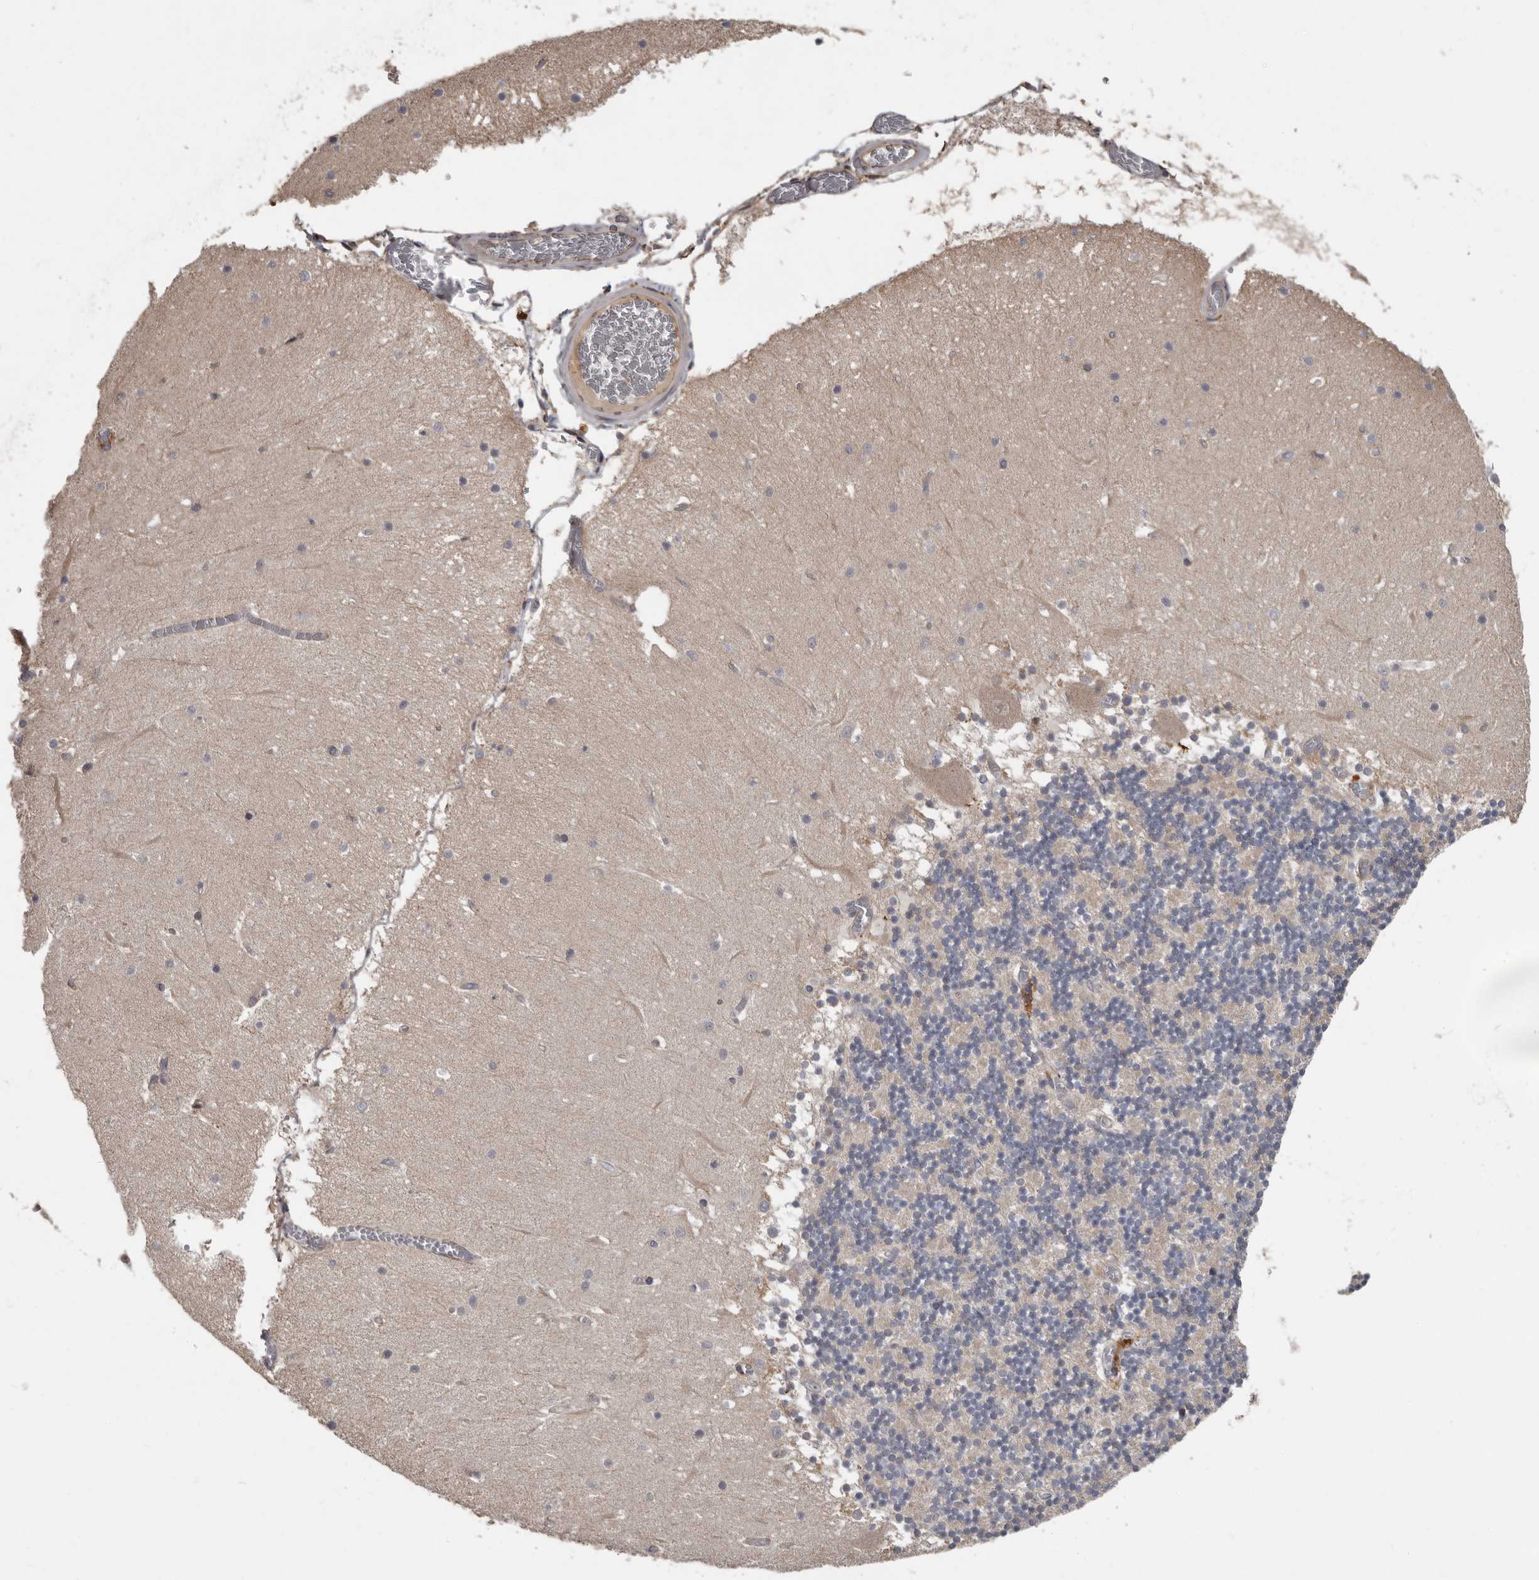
{"staining": {"intensity": "negative", "quantity": "none", "location": "none"}, "tissue": "cerebellum", "cell_type": "Cells in granular layer", "image_type": "normal", "snomed": [{"axis": "morphology", "description": "Normal tissue, NOS"}, {"axis": "topography", "description": "Cerebellum"}], "caption": "This is a photomicrograph of IHC staining of normal cerebellum, which shows no positivity in cells in granular layer. (DAB immunohistochemistry (IHC), high magnification).", "gene": "MTF1", "patient": {"sex": "female", "age": 28}}